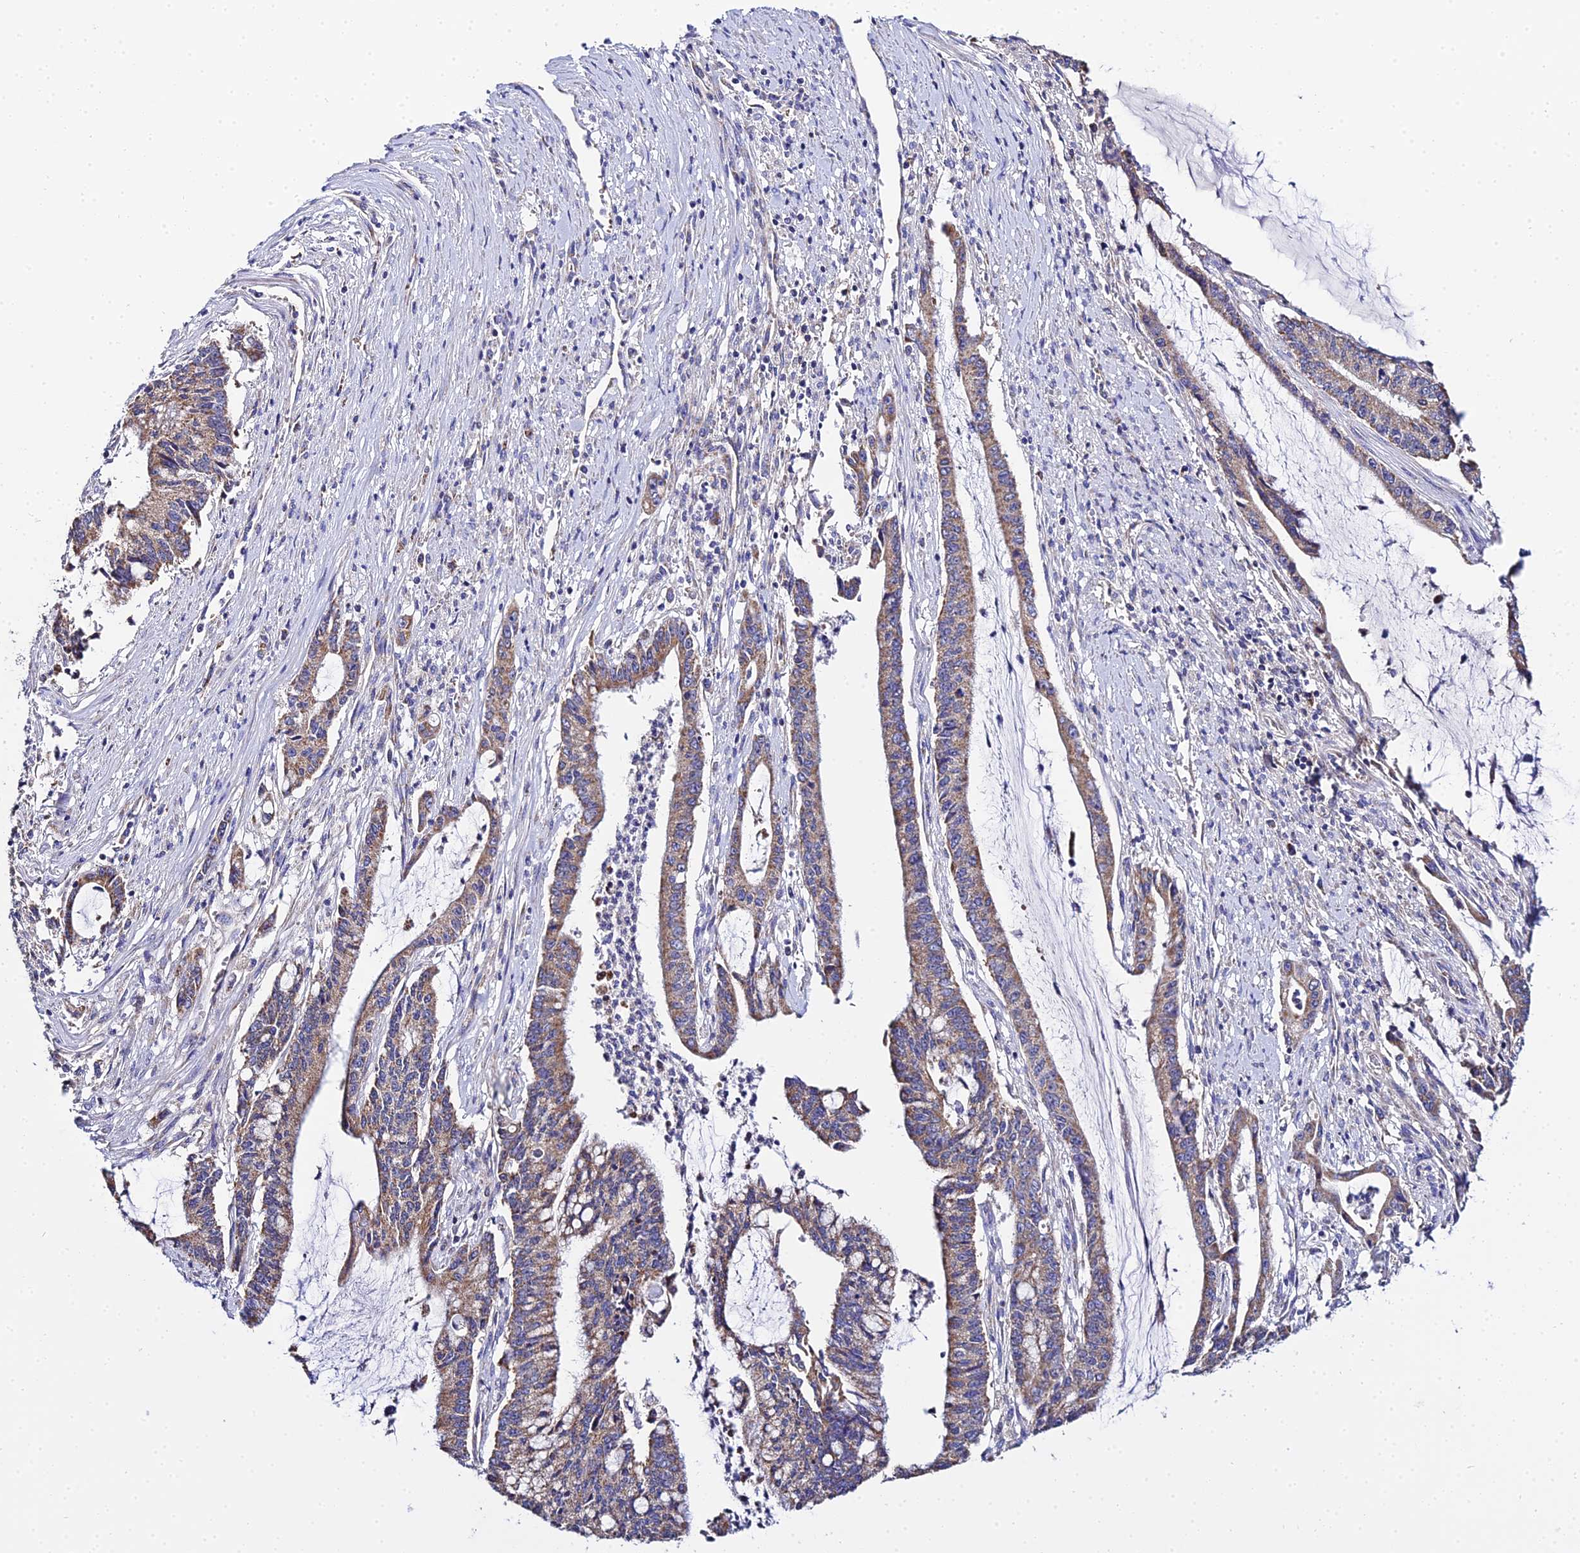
{"staining": {"intensity": "moderate", "quantity": ">75%", "location": "cytoplasmic/membranous"}, "tissue": "pancreatic cancer", "cell_type": "Tumor cells", "image_type": "cancer", "snomed": [{"axis": "morphology", "description": "Adenocarcinoma, NOS"}, {"axis": "topography", "description": "Pancreas"}], "caption": "Pancreatic cancer (adenocarcinoma) stained for a protein (brown) displays moderate cytoplasmic/membranous positive staining in approximately >75% of tumor cells.", "gene": "TYW5", "patient": {"sex": "female", "age": 50}}